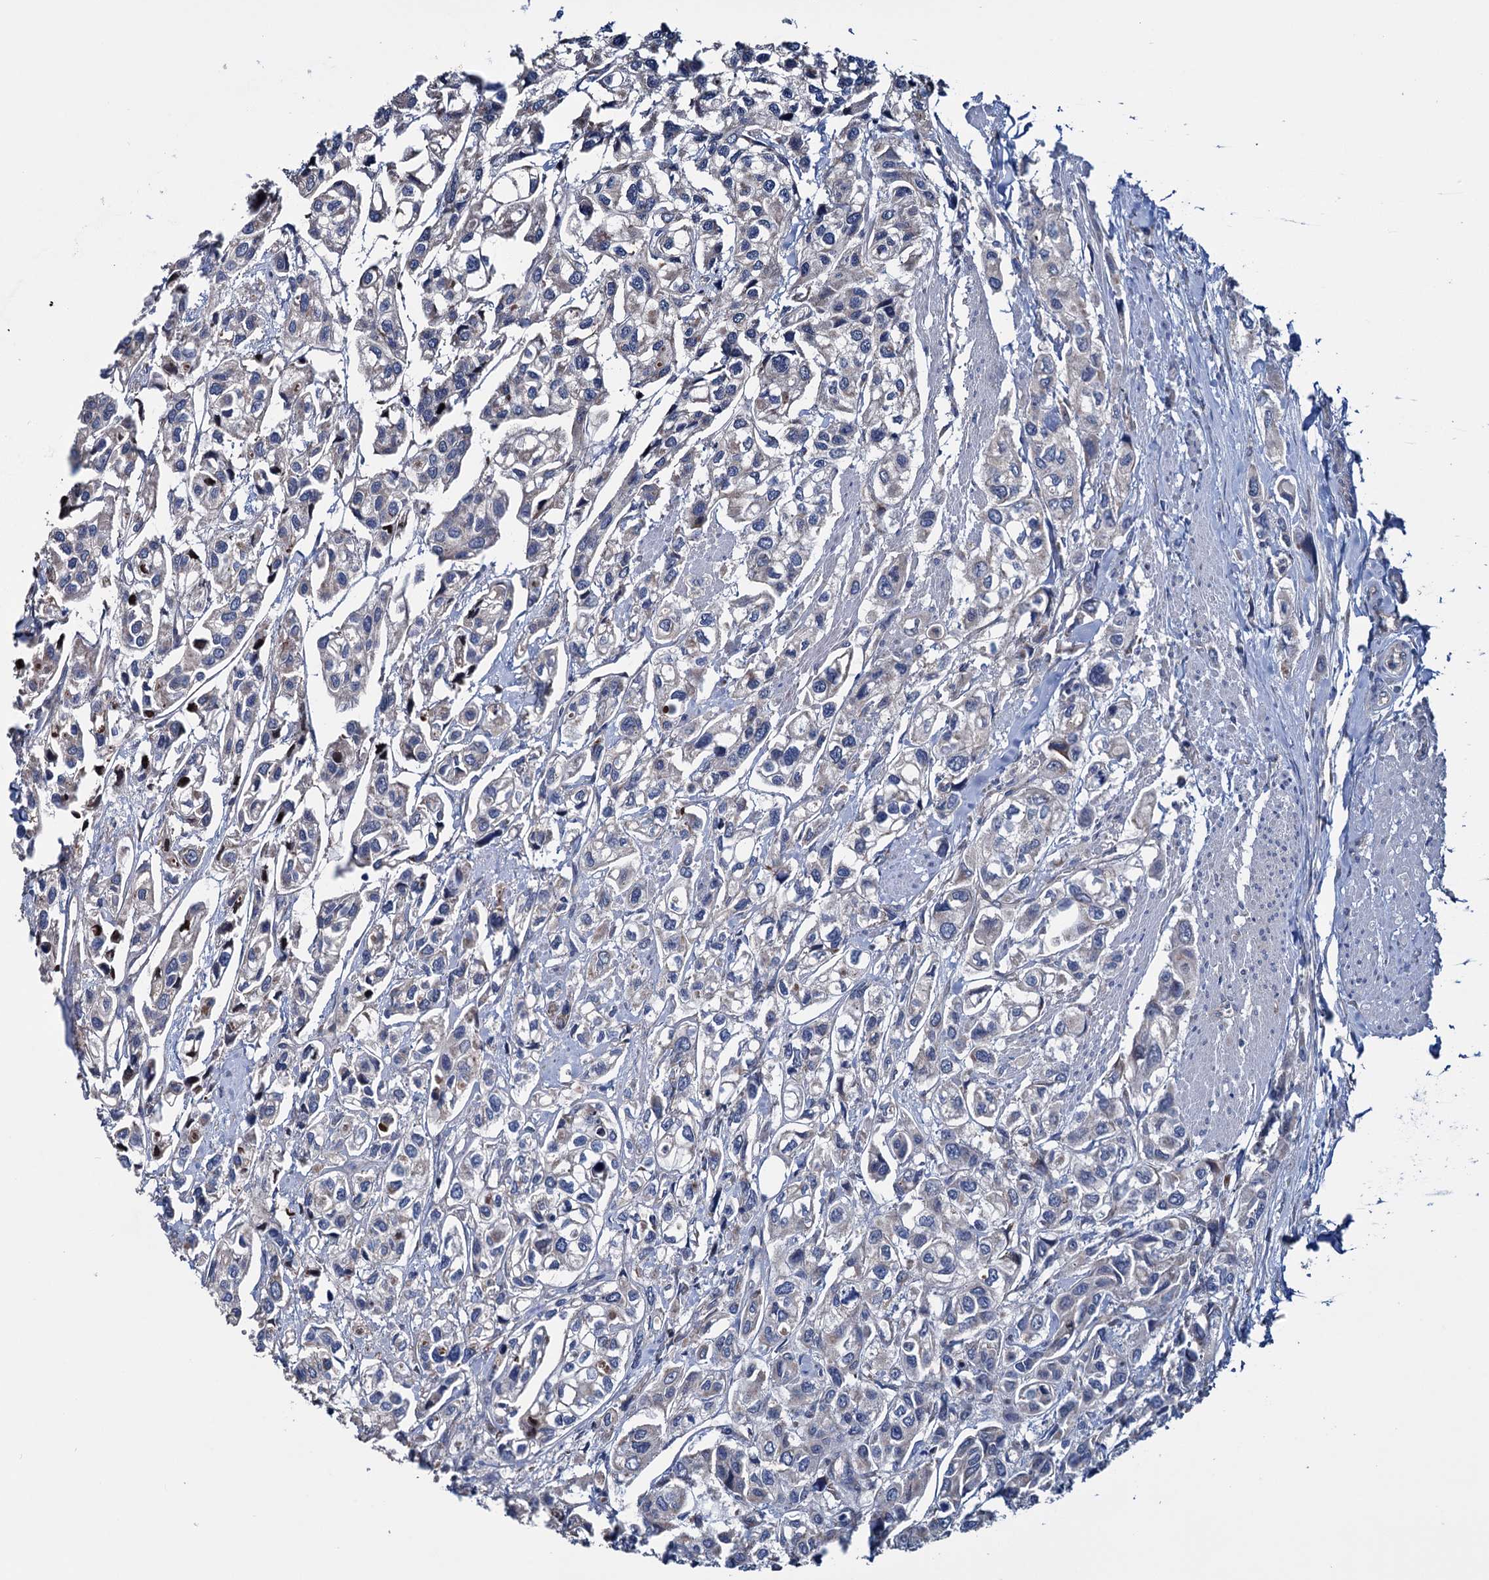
{"staining": {"intensity": "negative", "quantity": "none", "location": "none"}, "tissue": "urothelial cancer", "cell_type": "Tumor cells", "image_type": "cancer", "snomed": [{"axis": "morphology", "description": "Urothelial carcinoma, High grade"}, {"axis": "topography", "description": "Urinary bladder"}], "caption": "The micrograph displays no significant expression in tumor cells of urothelial cancer.", "gene": "EYA4", "patient": {"sex": "male", "age": 67}}